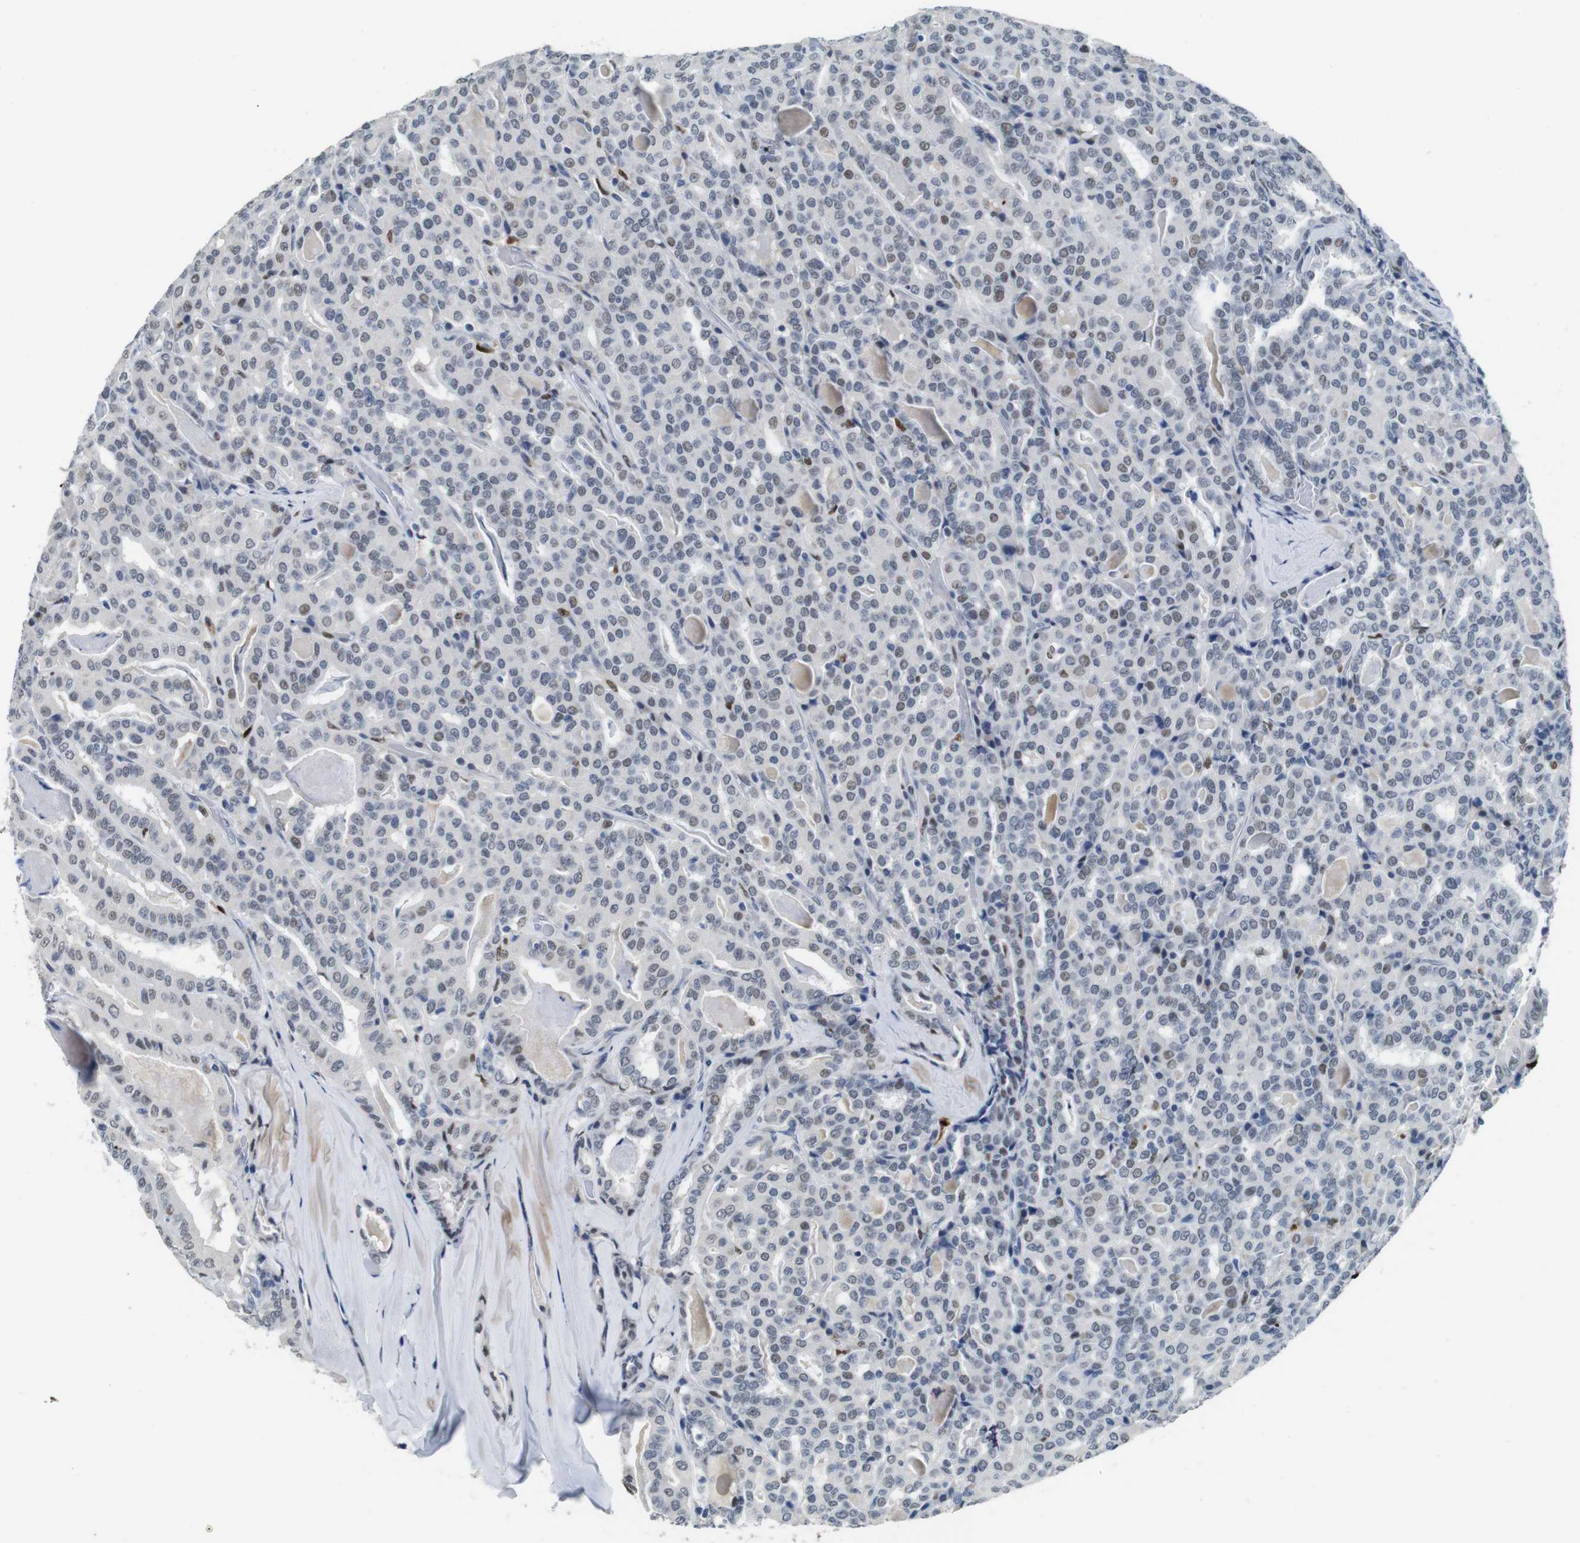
{"staining": {"intensity": "weak", "quantity": "25%-75%", "location": "nuclear"}, "tissue": "thyroid cancer", "cell_type": "Tumor cells", "image_type": "cancer", "snomed": [{"axis": "morphology", "description": "Papillary adenocarcinoma, NOS"}, {"axis": "topography", "description": "Thyroid gland"}], "caption": "This photomicrograph exhibits thyroid papillary adenocarcinoma stained with IHC to label a protein in brown. The nuclear of tumor cells show weak positivity for the protein. Nuclei are counter-stained blue.", "gene": "IRF8", "patient": {"sex": "female", "age": 42}}